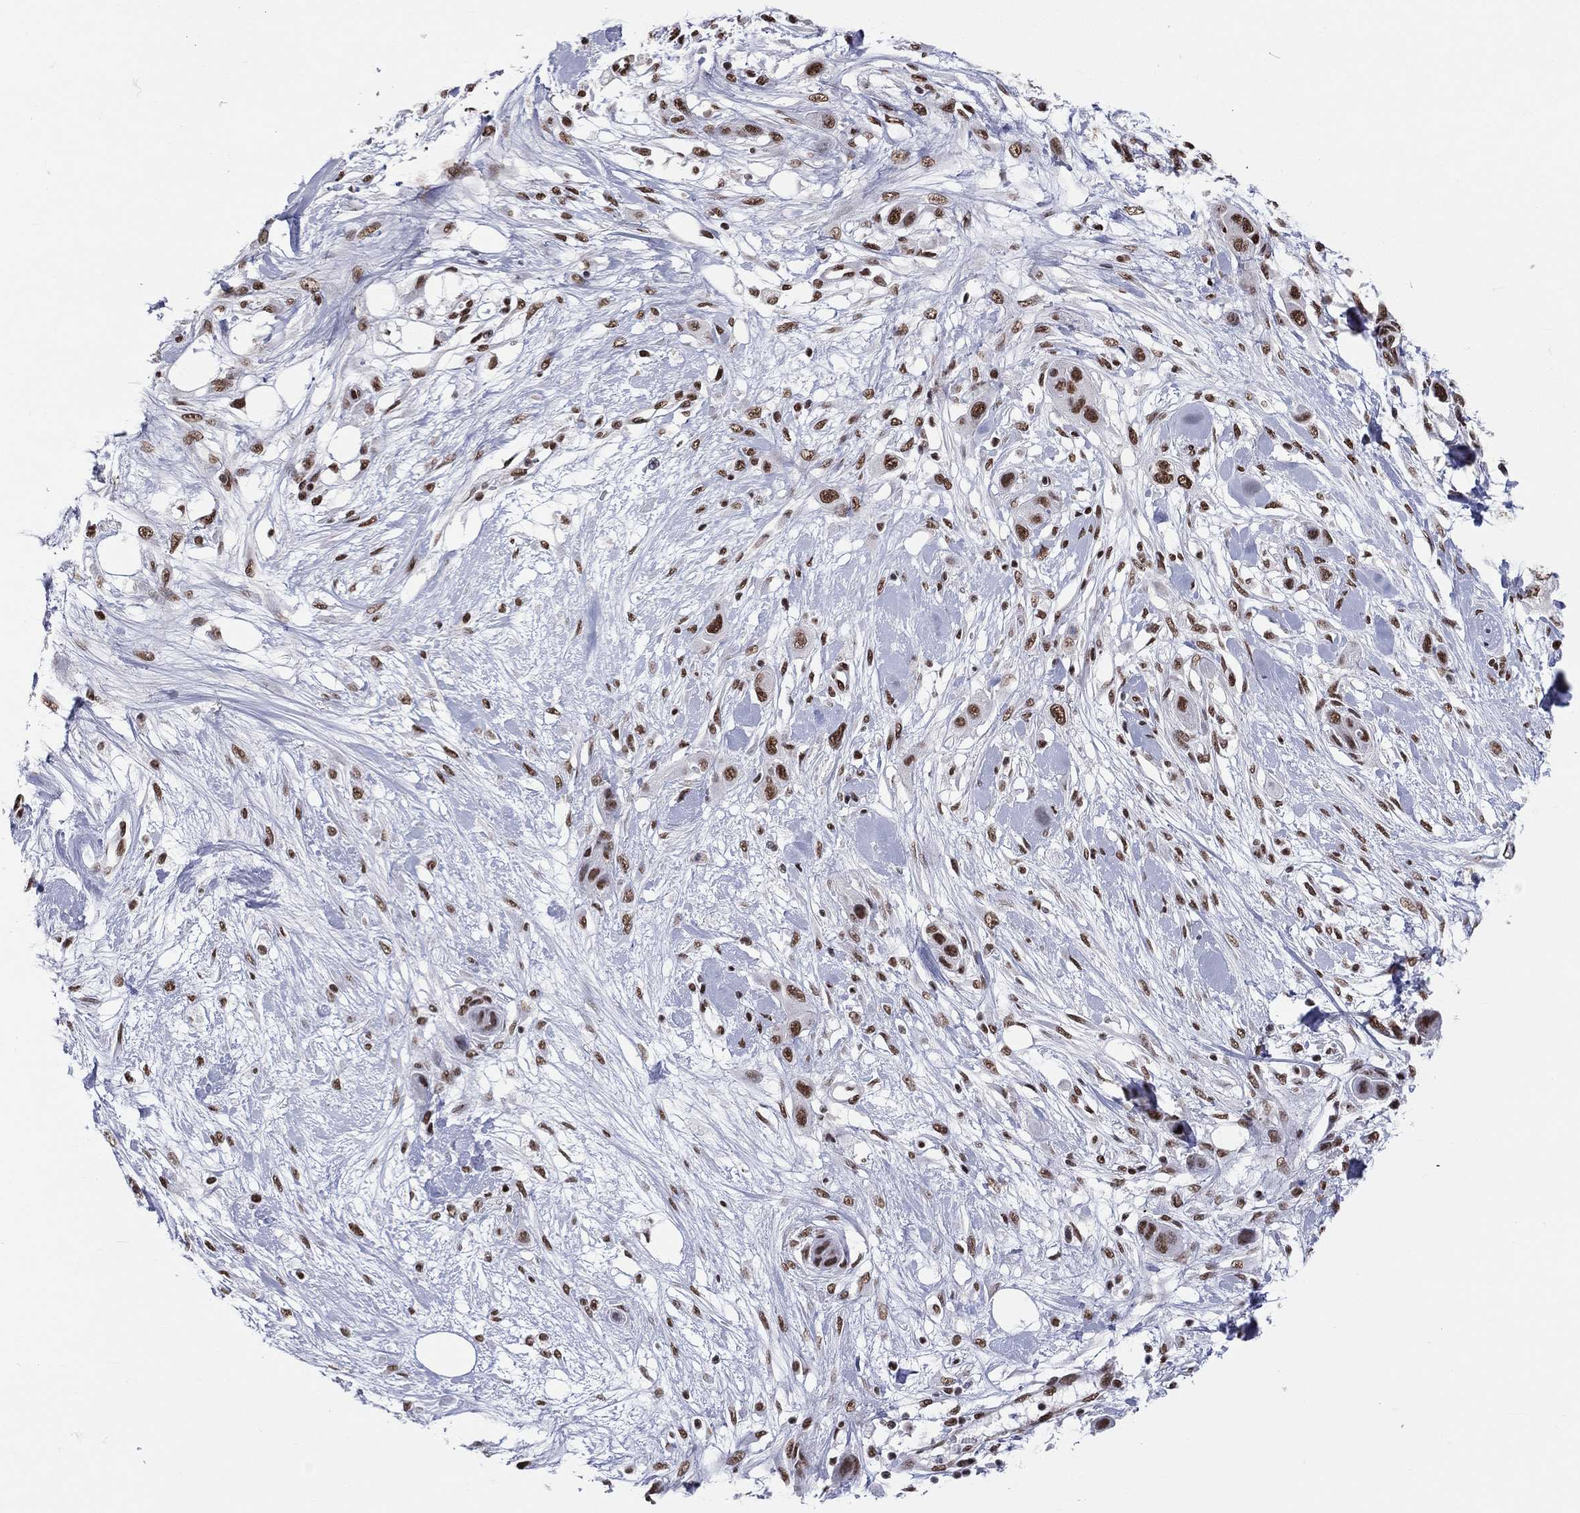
{"staining": {"intensity": "strong", "quantity": ">75%", "location": "nuclear"}, "tissue": "skin cancer", "cell_type": "Tumor cells", "image_type": "cancer", "snomed": [{"axis": "morphology", "description": "Squamous cell carcinoma, NOS"}, {"axis": "topography", "description": "Skin"}], "caption": "High-magnification brightfield microscopy of squamous cell carcinoma (skin) stained with DAB (3,3'-diaminobenzidine) (brown) and counterstained with hematoxylin (blue). tumor cells exhibit strong nuclear positivity is appreciated in approximately>75% of cells. (Brightfield microscopy of DAB IHC at high magnification).", "gene": "ZNF7", "patient": {"sex": "male", "age": 79}}